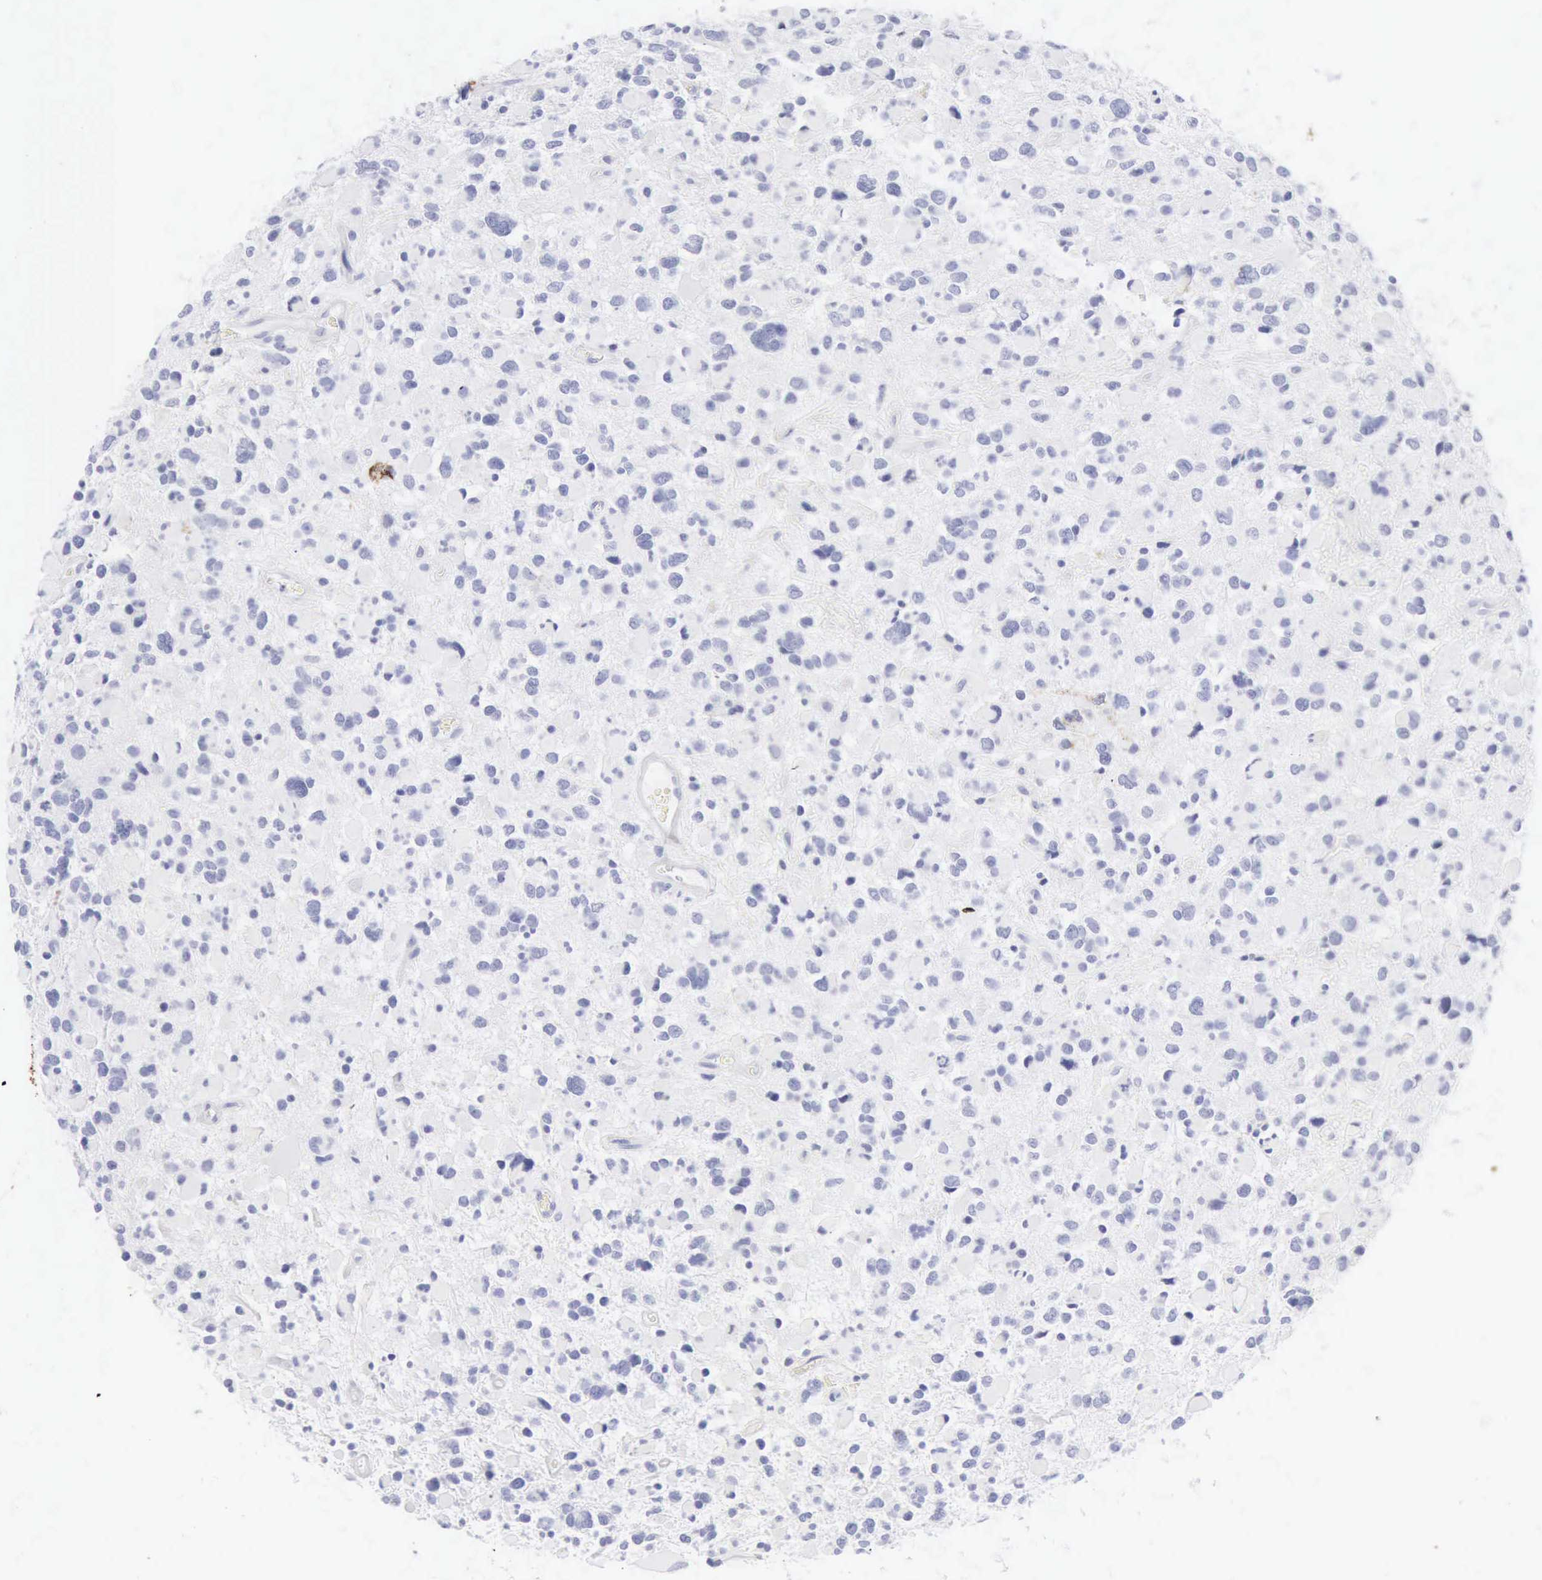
{"staining": {"intensity": "negative", "quantity": "none", "location": "none"}, "tissue": "glioma", "cell_type": "Tumor cells", "image_type": "cancer", "snomed": [{"axis": "morphology", "description": "Glioma, malignant, High grade"}, {"axis": "topography", "description": "Brain"}], "caption": "There is no significant positivity in tumor cells of glioma.", "gene": "KRT10", "patient": {"sex": "female", "age": 37}}